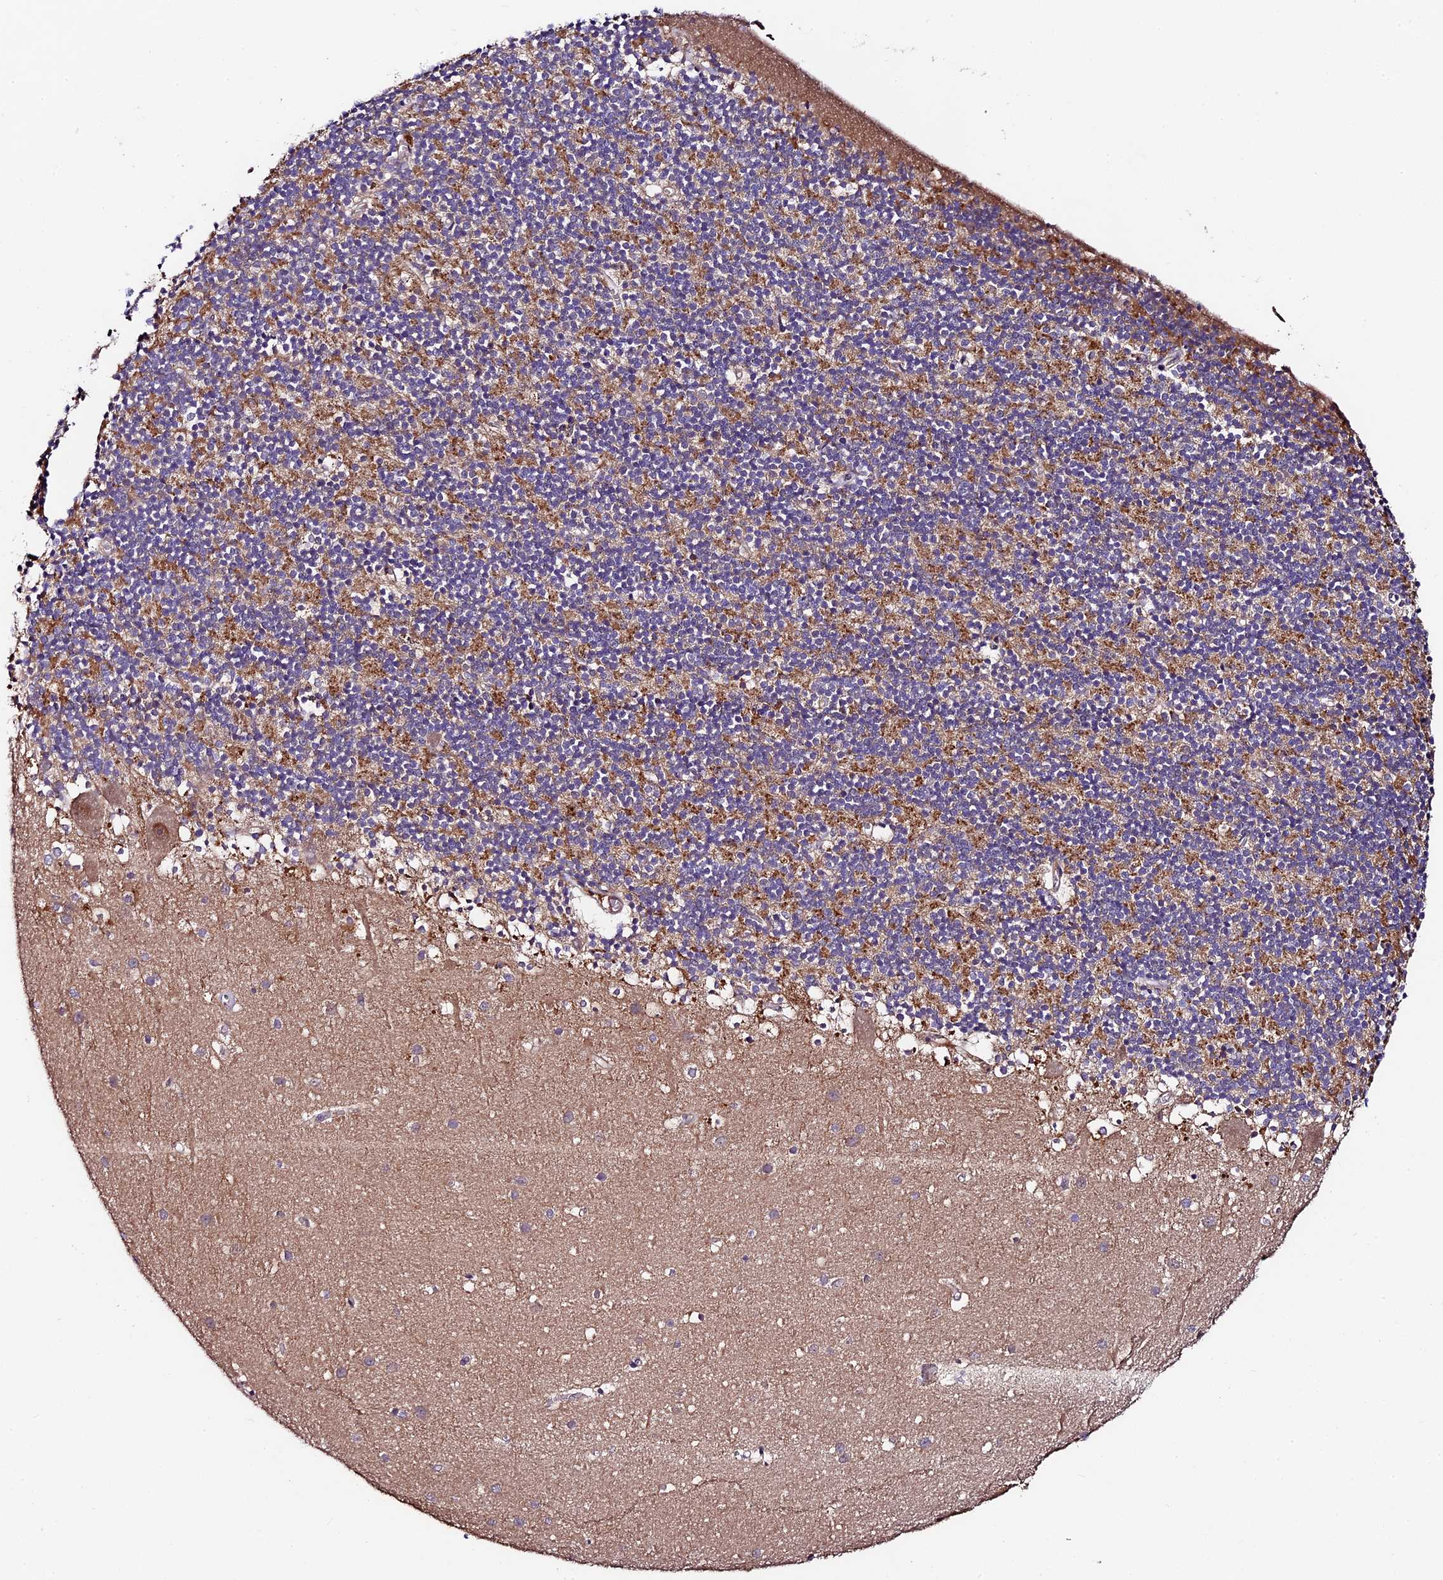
{"staining": {"intensity": "moderate", "quantity": ">75%", "location": "cytoplasmic/membranous"}, "tissue": "cerebellum", "cell_type": "Cells in granular layer", "image_type": "normal", "snomed": [{"axis": "morphology", "description": "Normal tissue, NOS"}, {"axis": "topography", "description": "Cerebellum"}], "caption": "A high-resolution image shows immunohistochemistry (IHC) staining of normal cerebellum, which demonstrates moderate cytoplasmic/membranous positivity in approximately >75% of cells in granular layer. (Stains: DAB in brown, nuclei in blue, Microscopy: brightfield microscopy at high magnification).", "gene": "LSM7", "patient": {"sex": "male", "age": 54}}